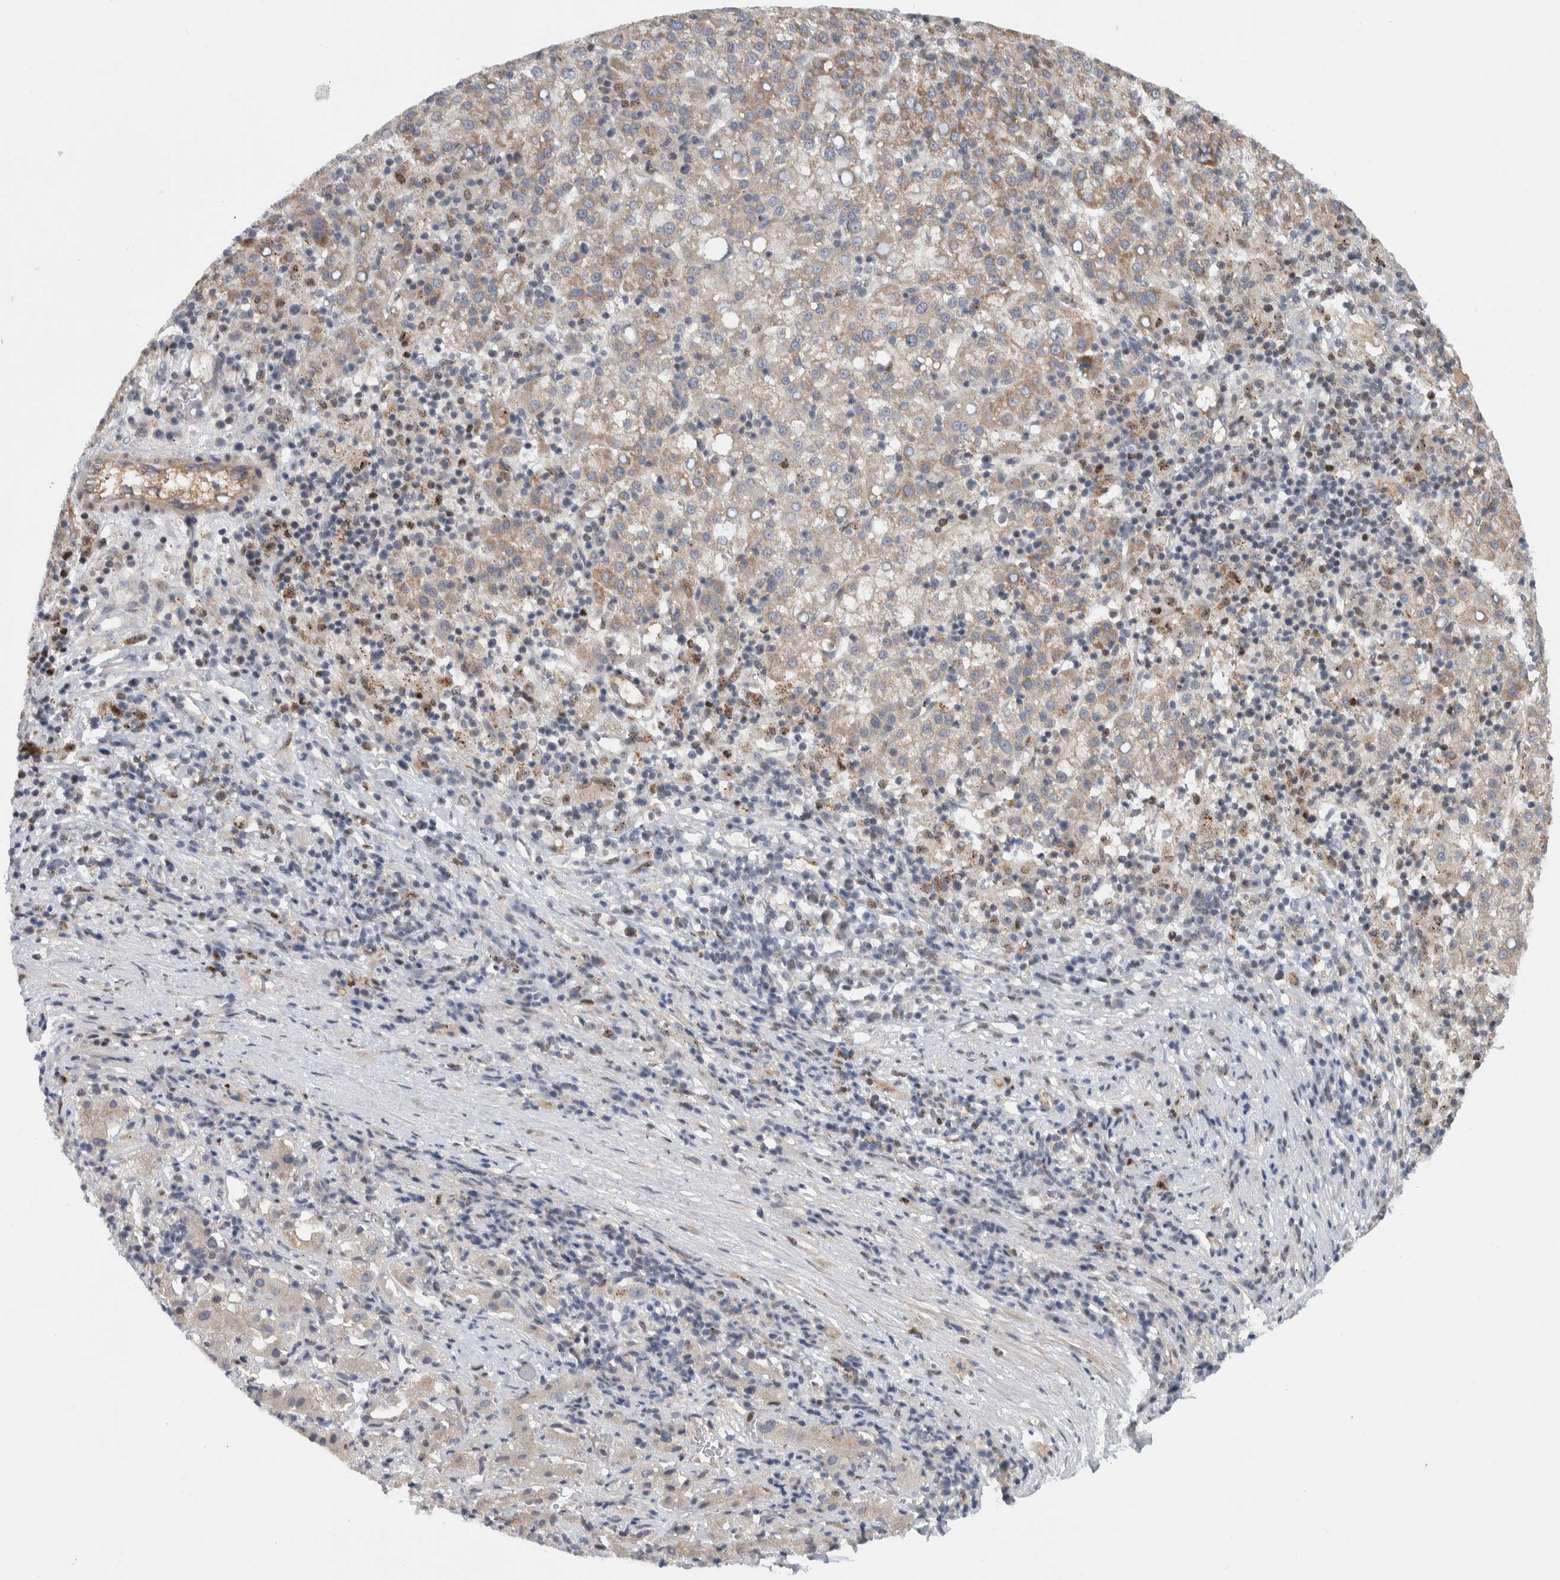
{"staining": {"intensity": "weak", "quantity": ">75%", "location": "cytoplasmic/membranous"}, "tissue": "liver cancer", "cell_type": "Tumor cells", "image_type": "cancer", "snomed": [{"axis": "morphology", "description": "Carcinoma, Hepatocellular, NOS"}, {"axis": "topography", "description": "Liver"}], "caption": "Human liver cancer (hepatocellular carcinoma) stained with a protein marker demonstrates weak staining in tumor cells.", "gene": "MSL1", "patient": {"sex": "female", "age": 58}}